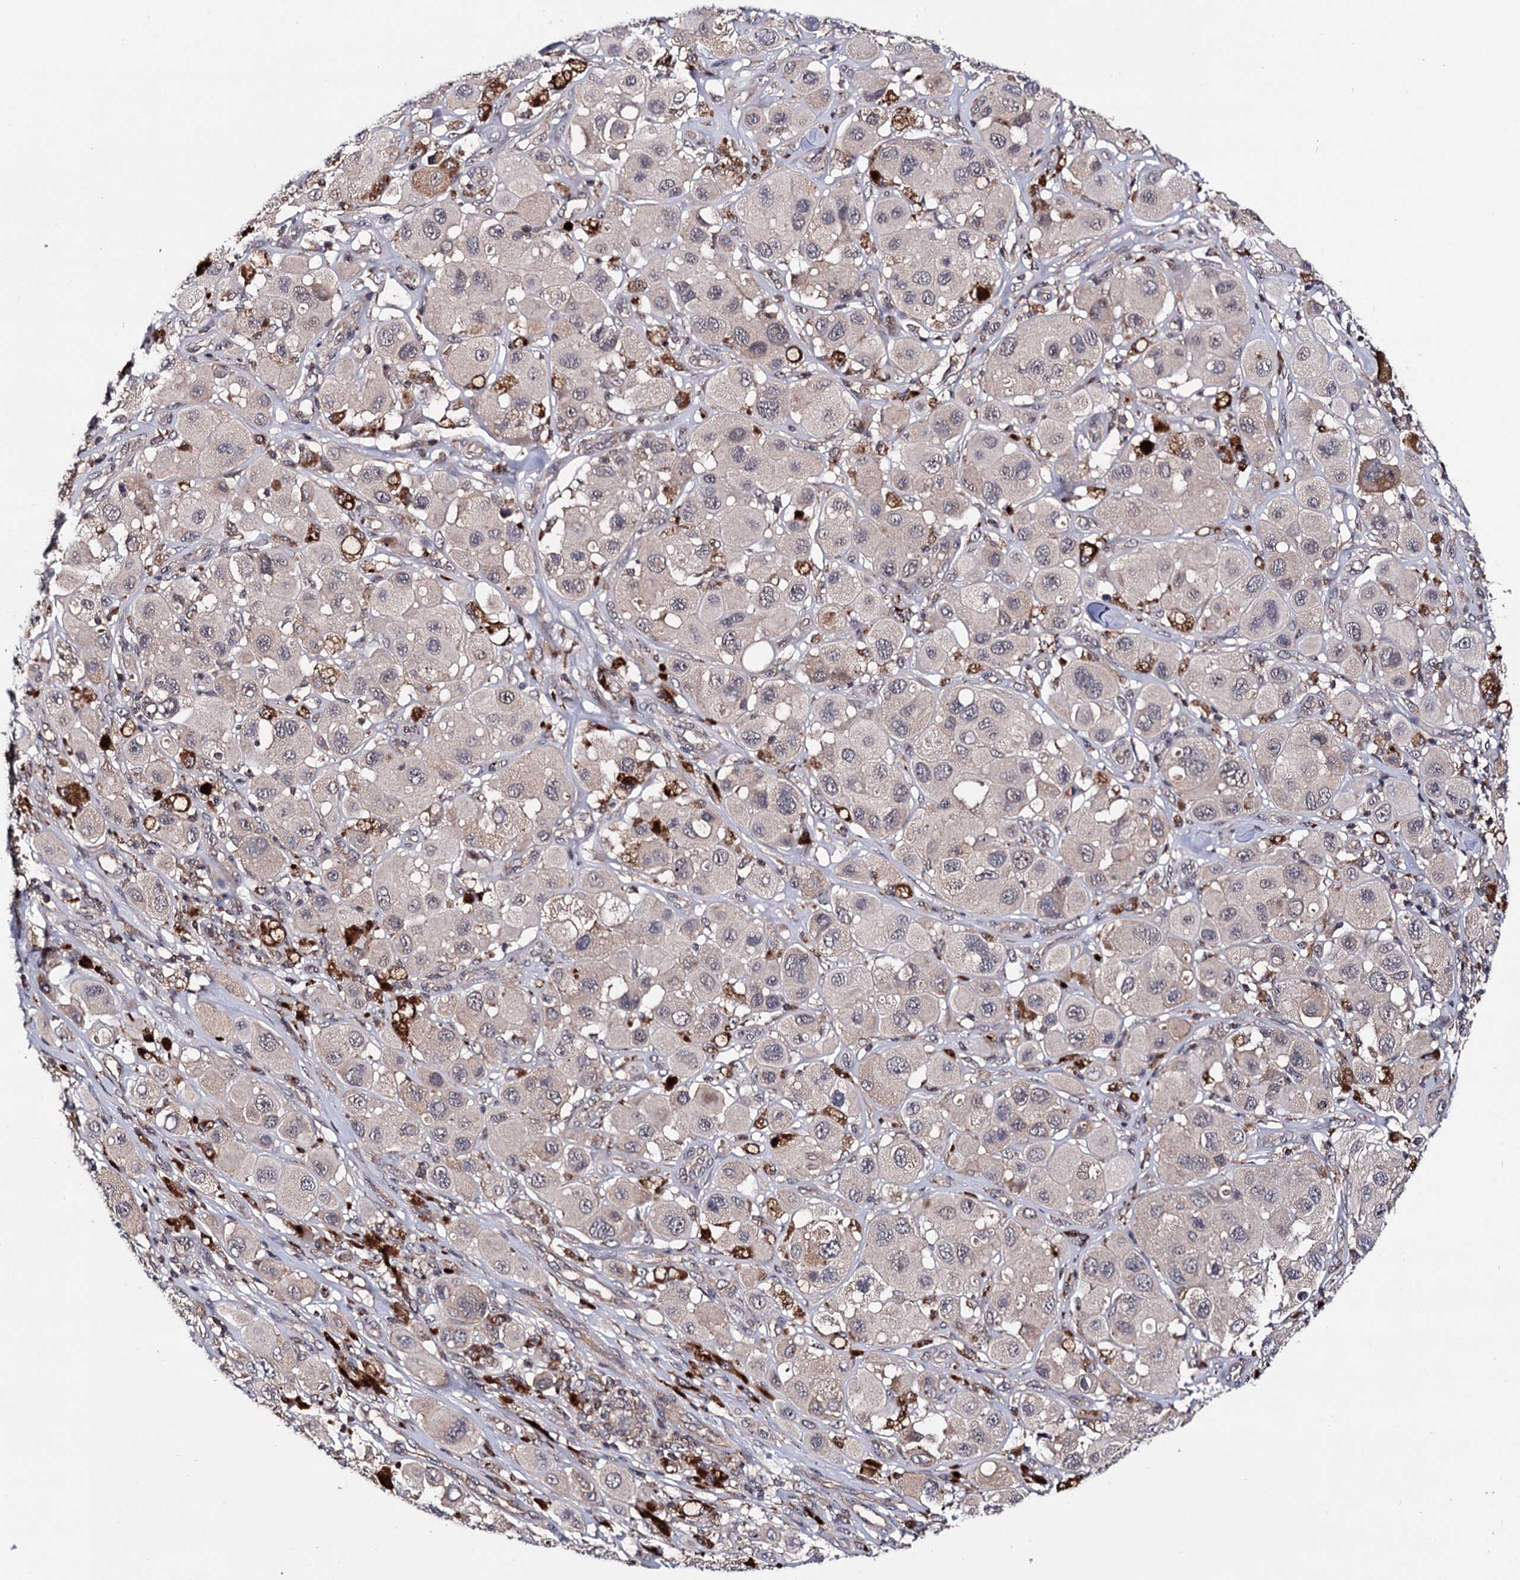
{"staining": {"intensity": "negative", "quantity": "none", "location": "none"}, "tissue": "melanoma", "cell_type": "Tumor cells", "image_type": "cancer", "snomed": [{"axis": "morphology", "description": "Malignant melanoma, Metastatic site"}, {"axis": "topography", "description": "Skin"}], "caption": "This histopathology image is of malignant melanoma (metastatic site) stained with immunohistochemistry (IHC) to label a protein in brown with the nuclei are counter-stained blue. There is no staining in tumor cells.", "gene": "MICAL2", "patient": {"sex": "male", "age": 41}}